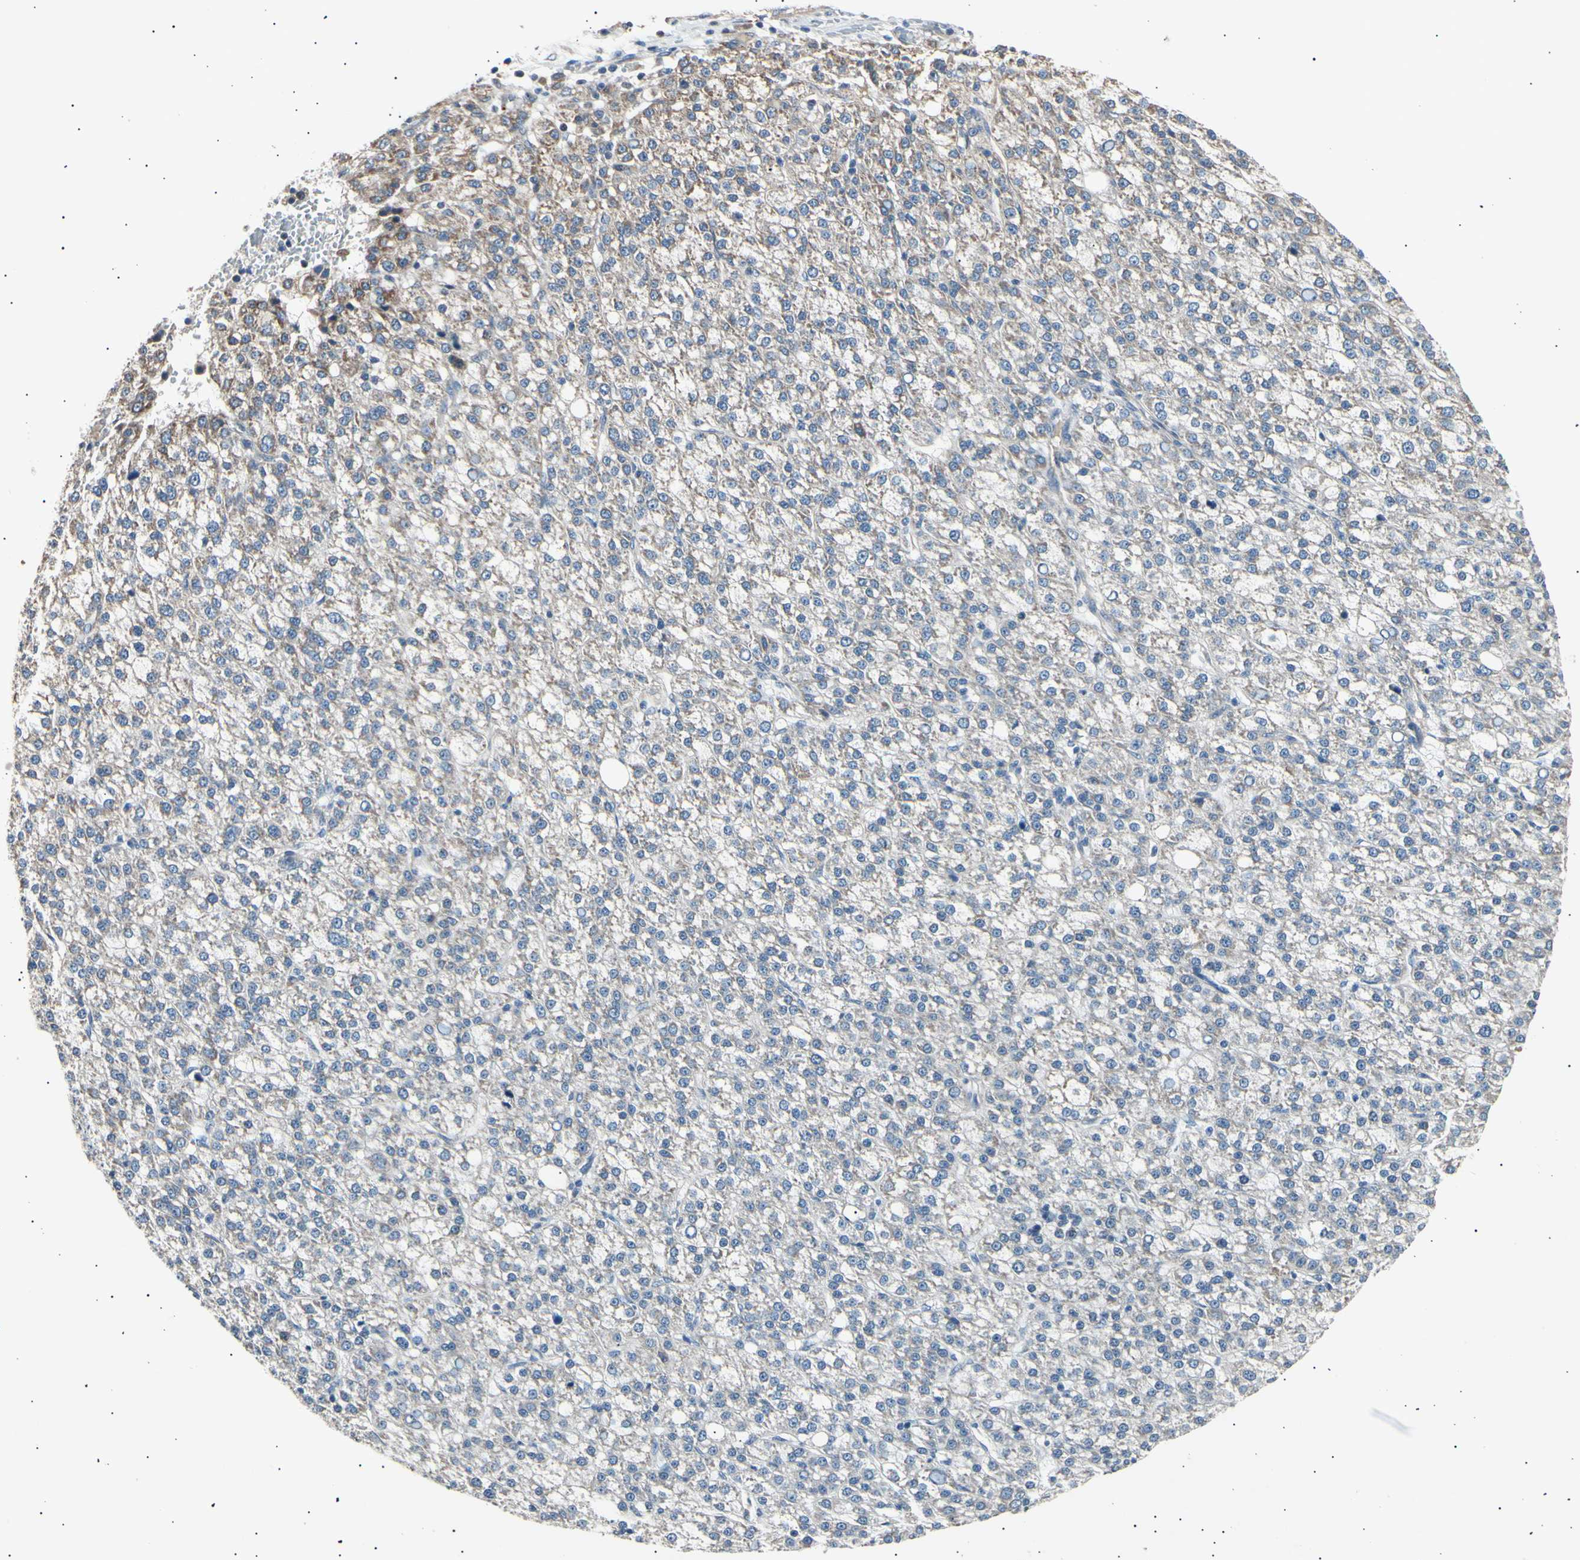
{"staining": {"intensity": "weak", "quantity": ">75%", "location": "cytoplasmic/membranous"}, "tissue": "liver cancer", "cell_type": "Tumor cells", "image_type": "cancer", "snomed": [{"axis": "morphology", "description": "Carcinoma, Hepatocellular, NOS"}, {"axis": "topography", "description": "Liver"}], "caption": "Hepatocellular carcinoma (liver) stained for a protein demonstrates weak cytoplasmic/membranous positivity in tumor cells.", "gene": "ITGA6", "patient": {"sex": "female", "age": 58}}